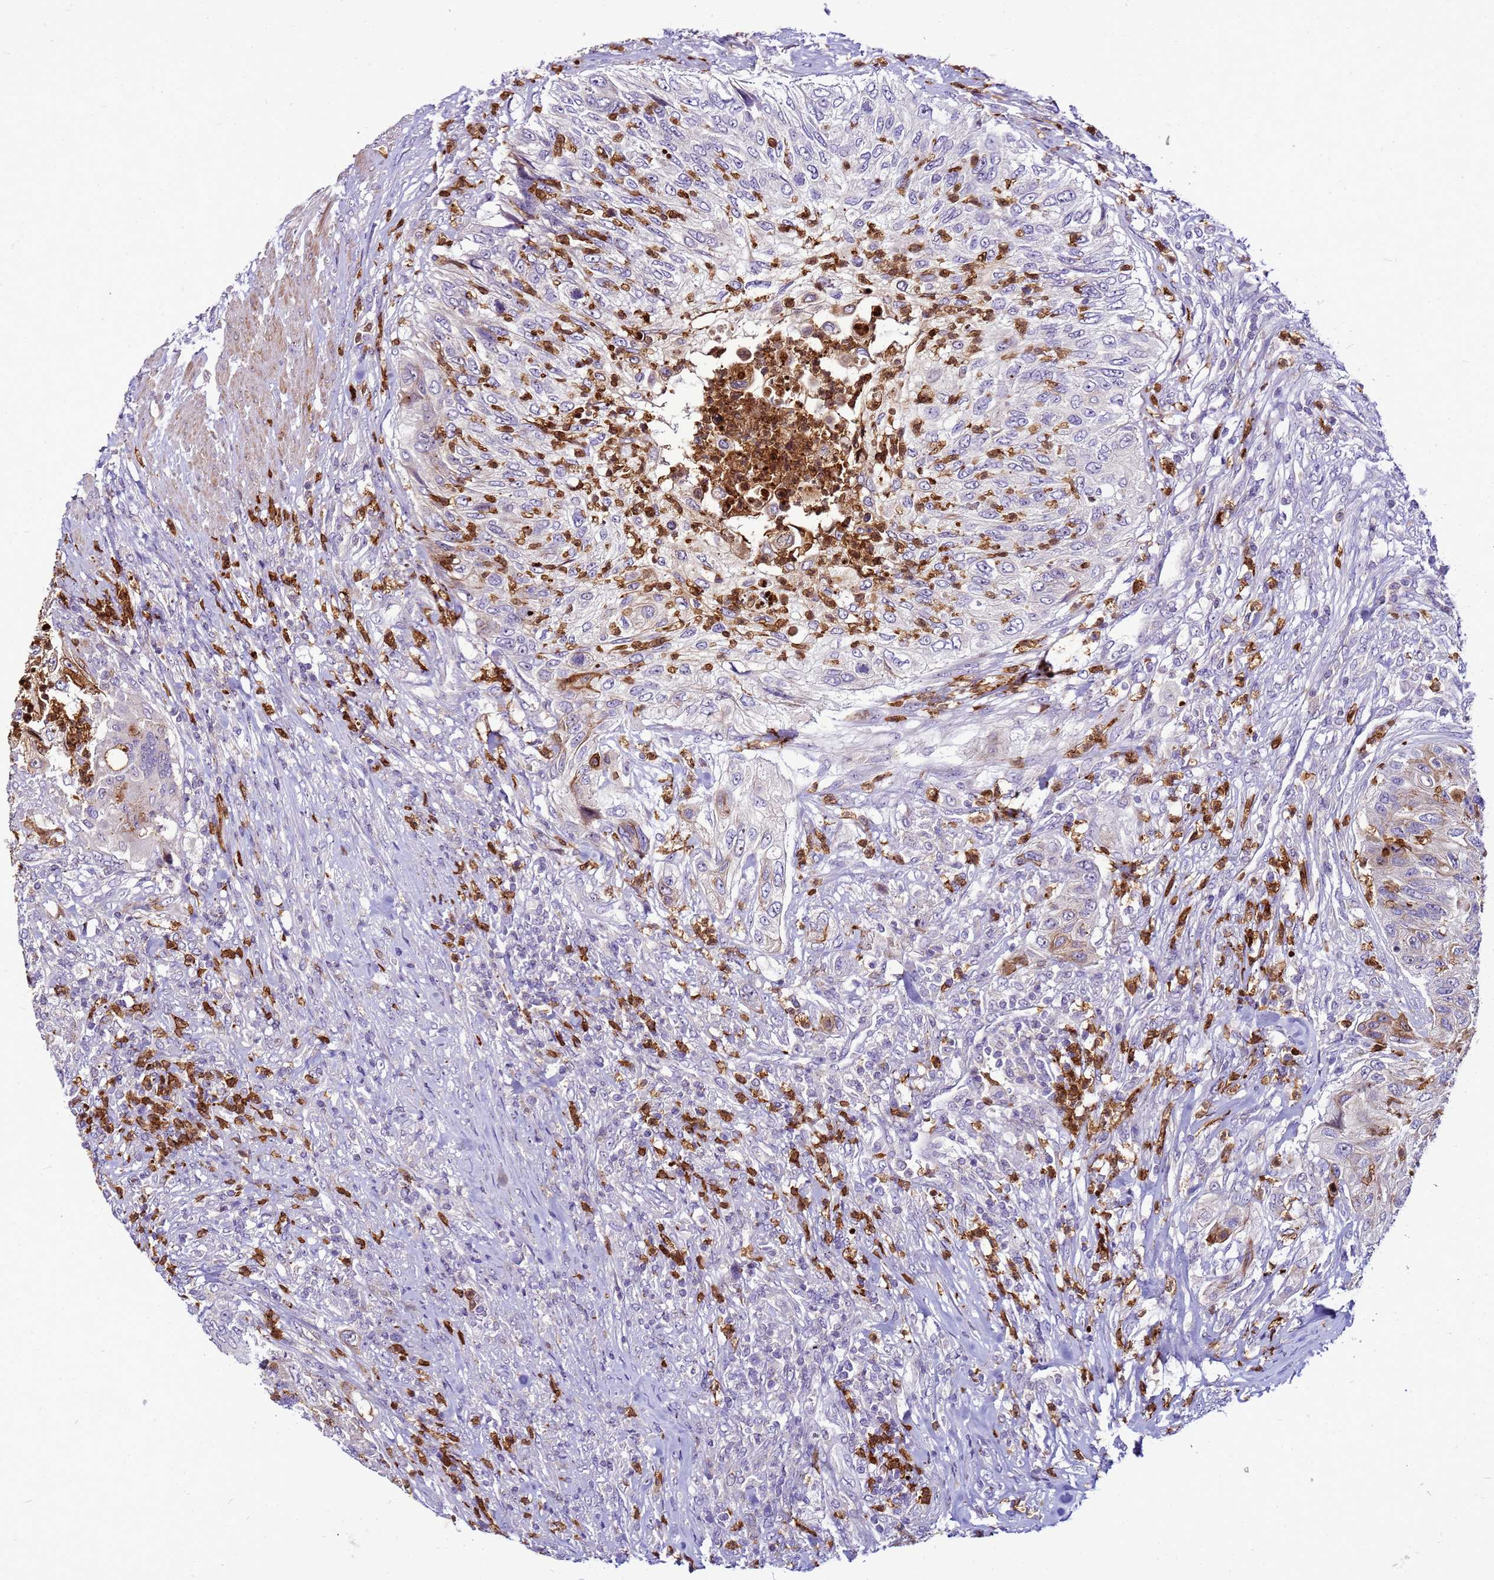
{"staining": {"intensity": "negative", "quantity": "none", "location": "none"}, "tissue": "urothelial cancer", "cell_type": "Tumor cells", "image_type": "cancer", "snomed": [{"axis": "morphology", "description": "Urothelial carcinoma, High grade"}, {"axis": "topography", "description": "Urinary bladder"}], "caption": "This is an immunohistochemistry image of human urothelial carcinoma (high-grade). There is no staining in tumor cells.", "gene": "VPS4B", "patient": {"sex": "female", "age": 60}}